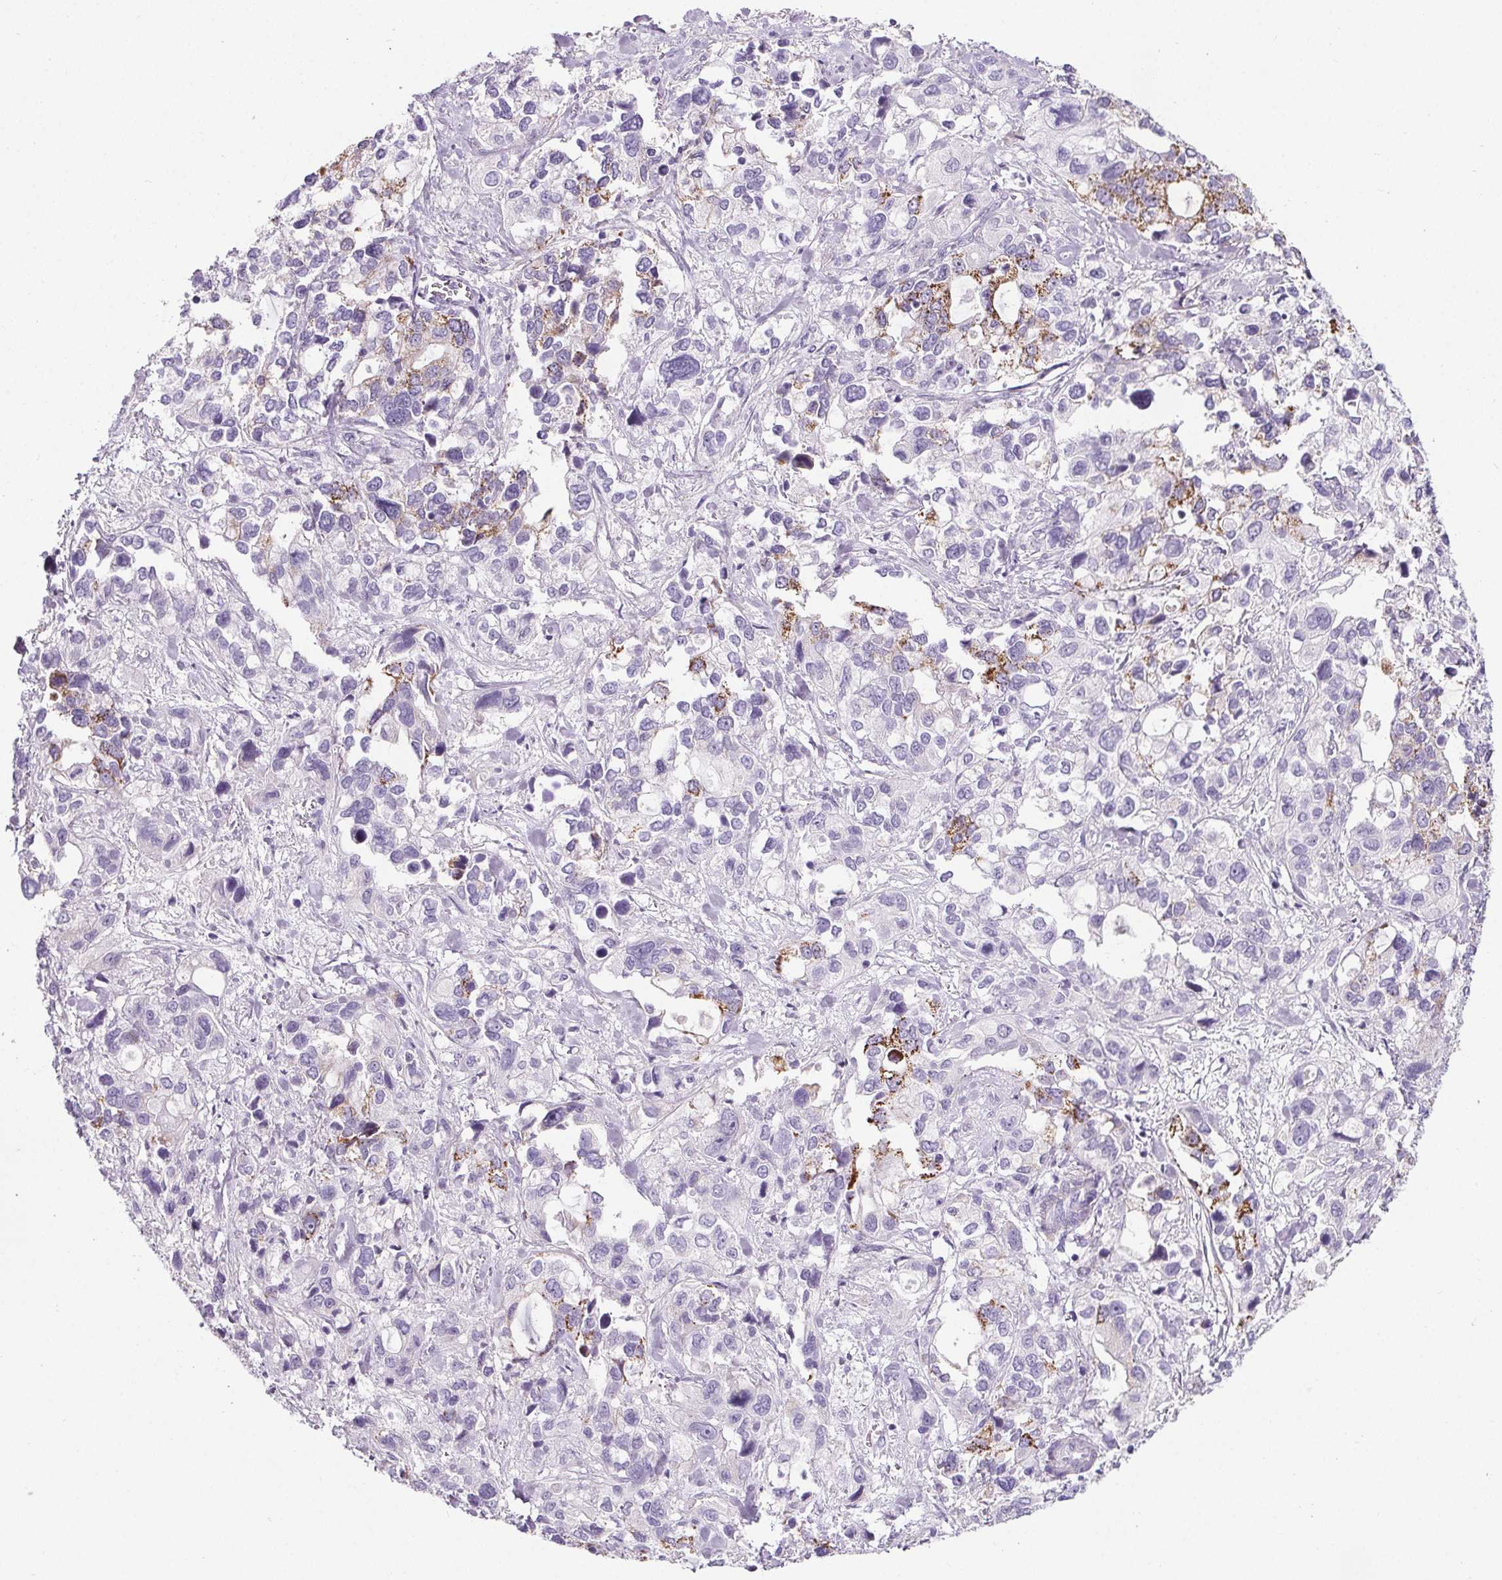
{"staining": {"intensity": "moderate", "quantity": "<25%", "location": "cytoplasmic/membranous"}, "tissue": "stomach cancer", "cell_type": "Tumor cells", "image_type": "cancer", "snomed": [{"axis": "morphology", "description": "Adenocarcinoma, NOS"}, {"axis": "topography", "description": "Stomach, upper"}], "caption": "Moderate cytoplasmic/membranous expression is identified in about <25% of tumor cells in stomach adenocarcinoma.", "gene": "ELAVL2", "patient": {"sex": "female", "age": 81}}